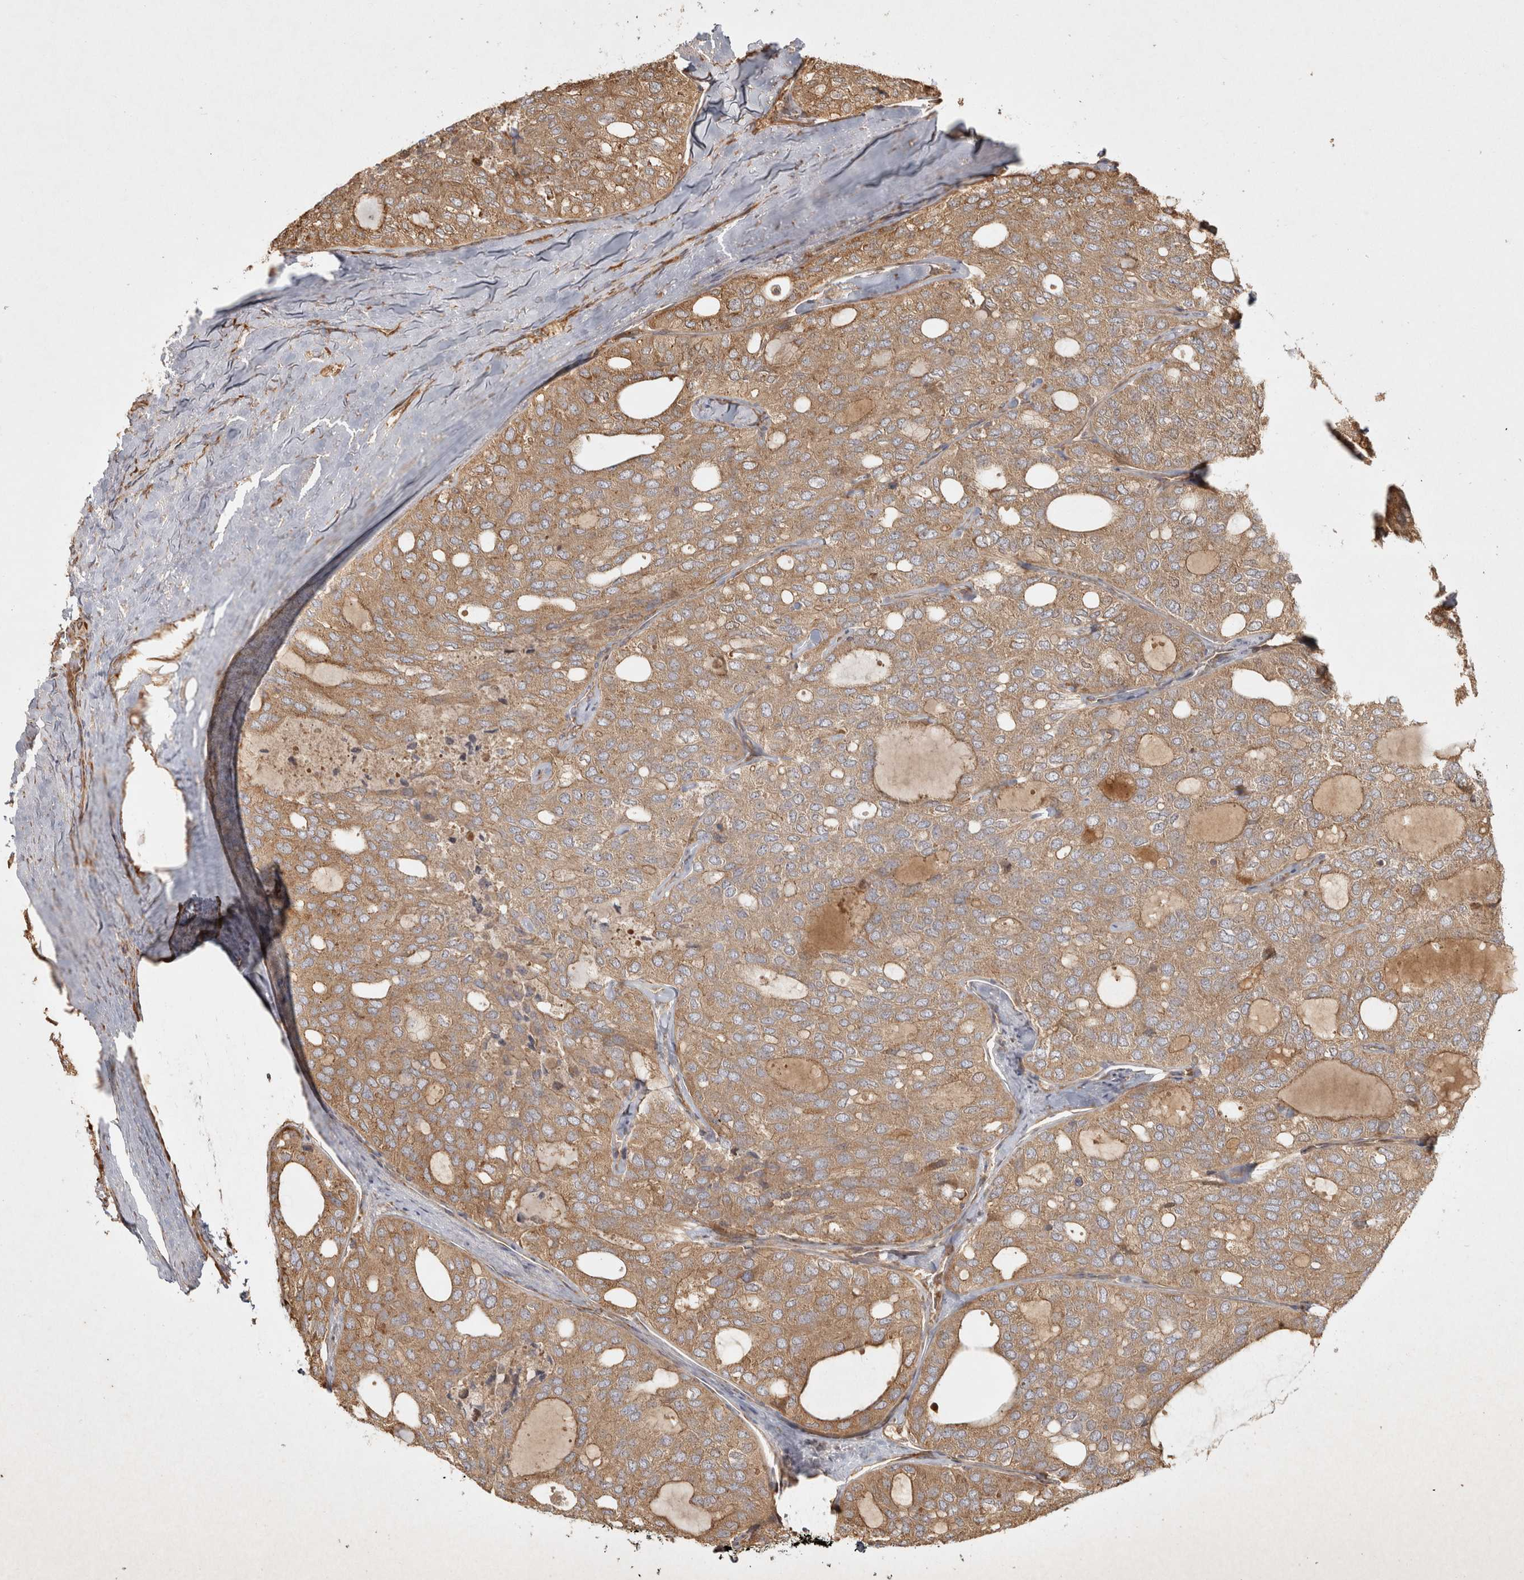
{"staining": {"intensity": "weak", "quantity": ">75%", "location": "cytoplasmic/membranous,nuclear"}, "tissue": "thyroid cancer", "cell_type": "Tumor cells", "image_type": "cancer", "snomed": [{"axis": "morphology", "description": "Follicular adenoma carcinoma, NOS"}, {"axis": "topography", "description": "Thyroid gland"}], "caption": "Immunohistochemistry (IHC) (DAB (3,3'-diaminobenzidine)) staining of thyroid follicular adenoma carcinoma shows weak cytoplasmic/membranous and nuclear protein staining in approximately >75% of tumor cells. (Stains: DAB in brown, nuclei in blue, Microscopy: brightfield microscopy at high magnification).", "gene": "CAMSAP2", "patient": {"sex": "male", "age": 75}}